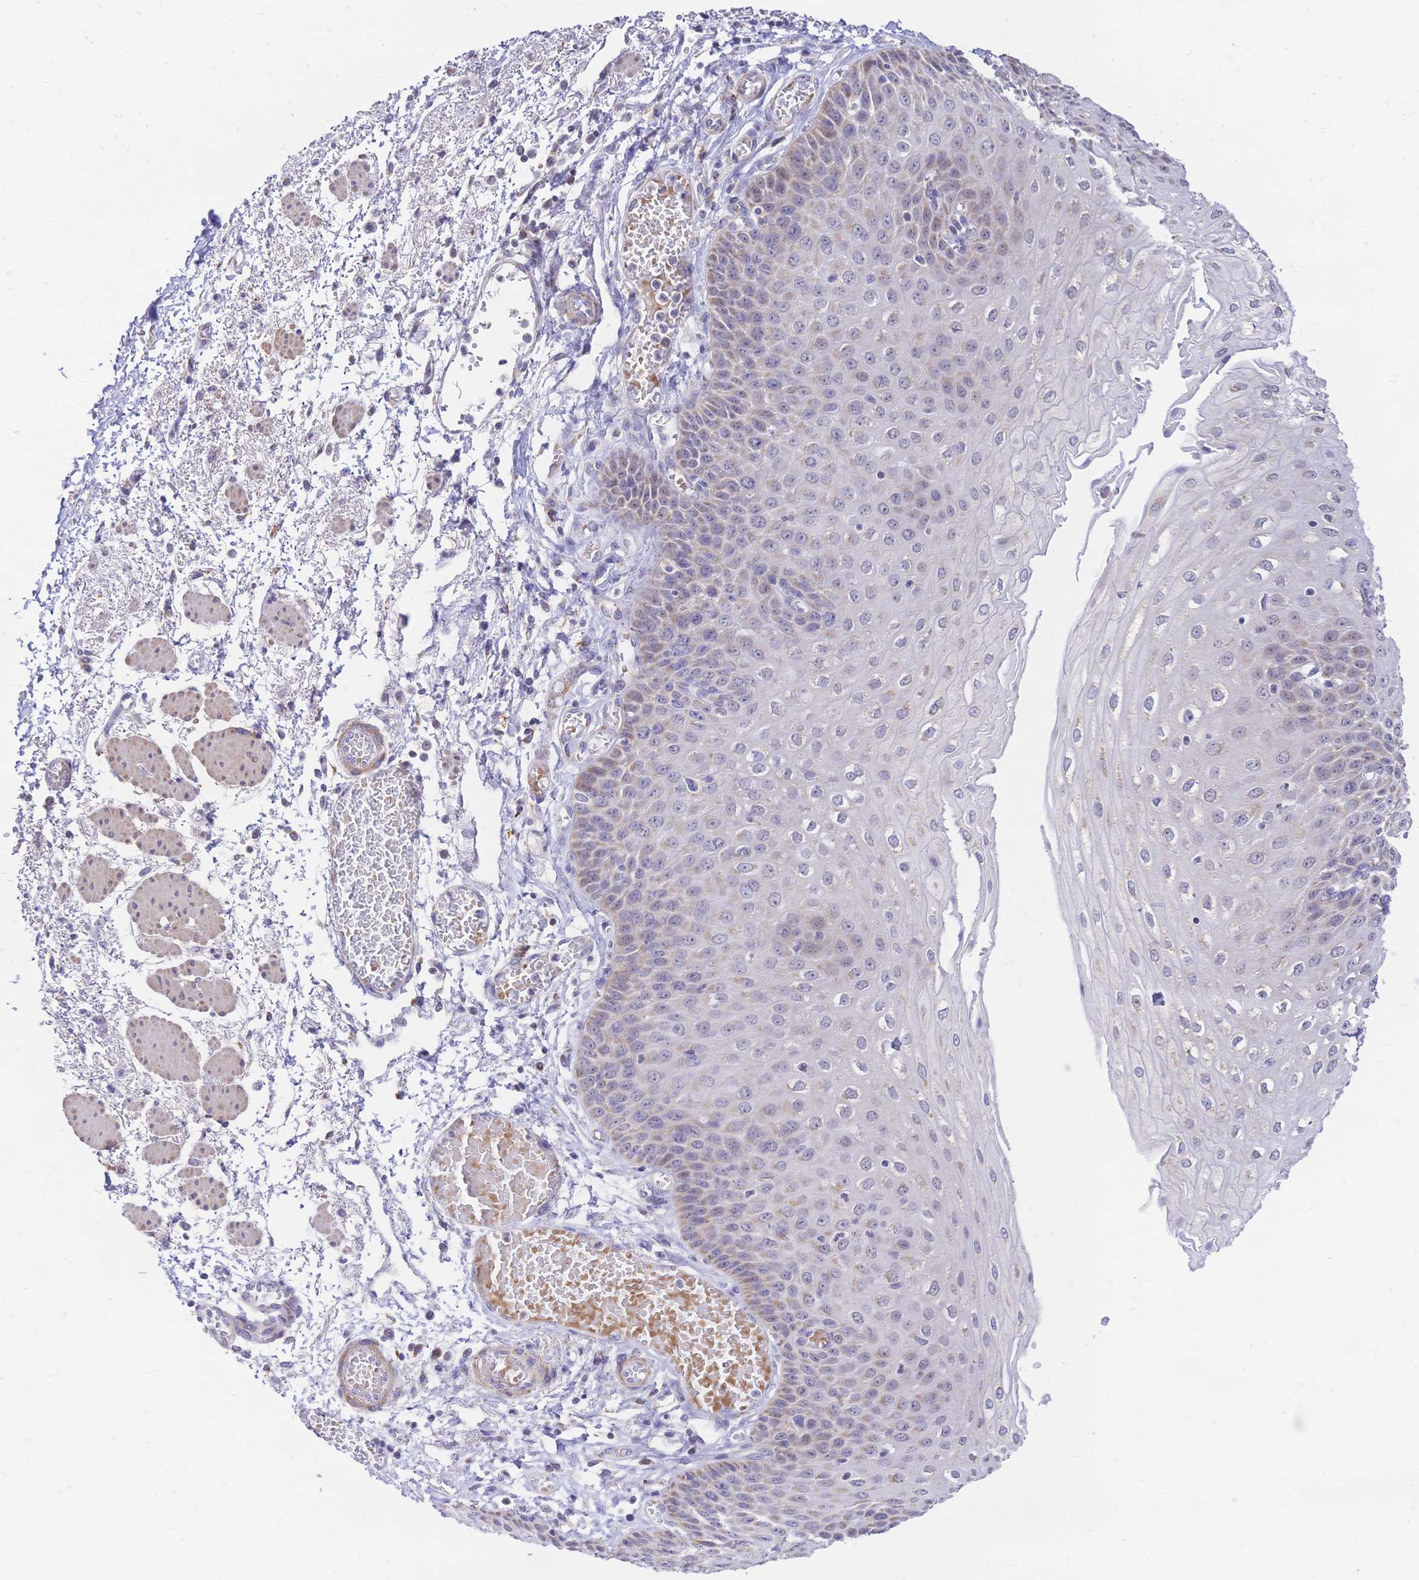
{"staining": {"intensity": "weak", "quantity": "<25%", "location": "cytoplasmic/membranous"}, "tissue": "esophagus", "cell_type": "Squamous epithelial cells", "image_type": "normal", "snomed": [{"axis": "morphology", "description": "Normal tissue, NOS"}, {"axis": "morphology", "description": "Adenocarcinoma, NOS"}, {"axis": "topography", "description": "Esophagus"}], "caption": "DAB immunohistochemical staining of normal esophagus reveals no significant positivity in squamous epithelial cells.", "gene": "CLEC18A", "patient": {"sex": "male", "age": 81}}